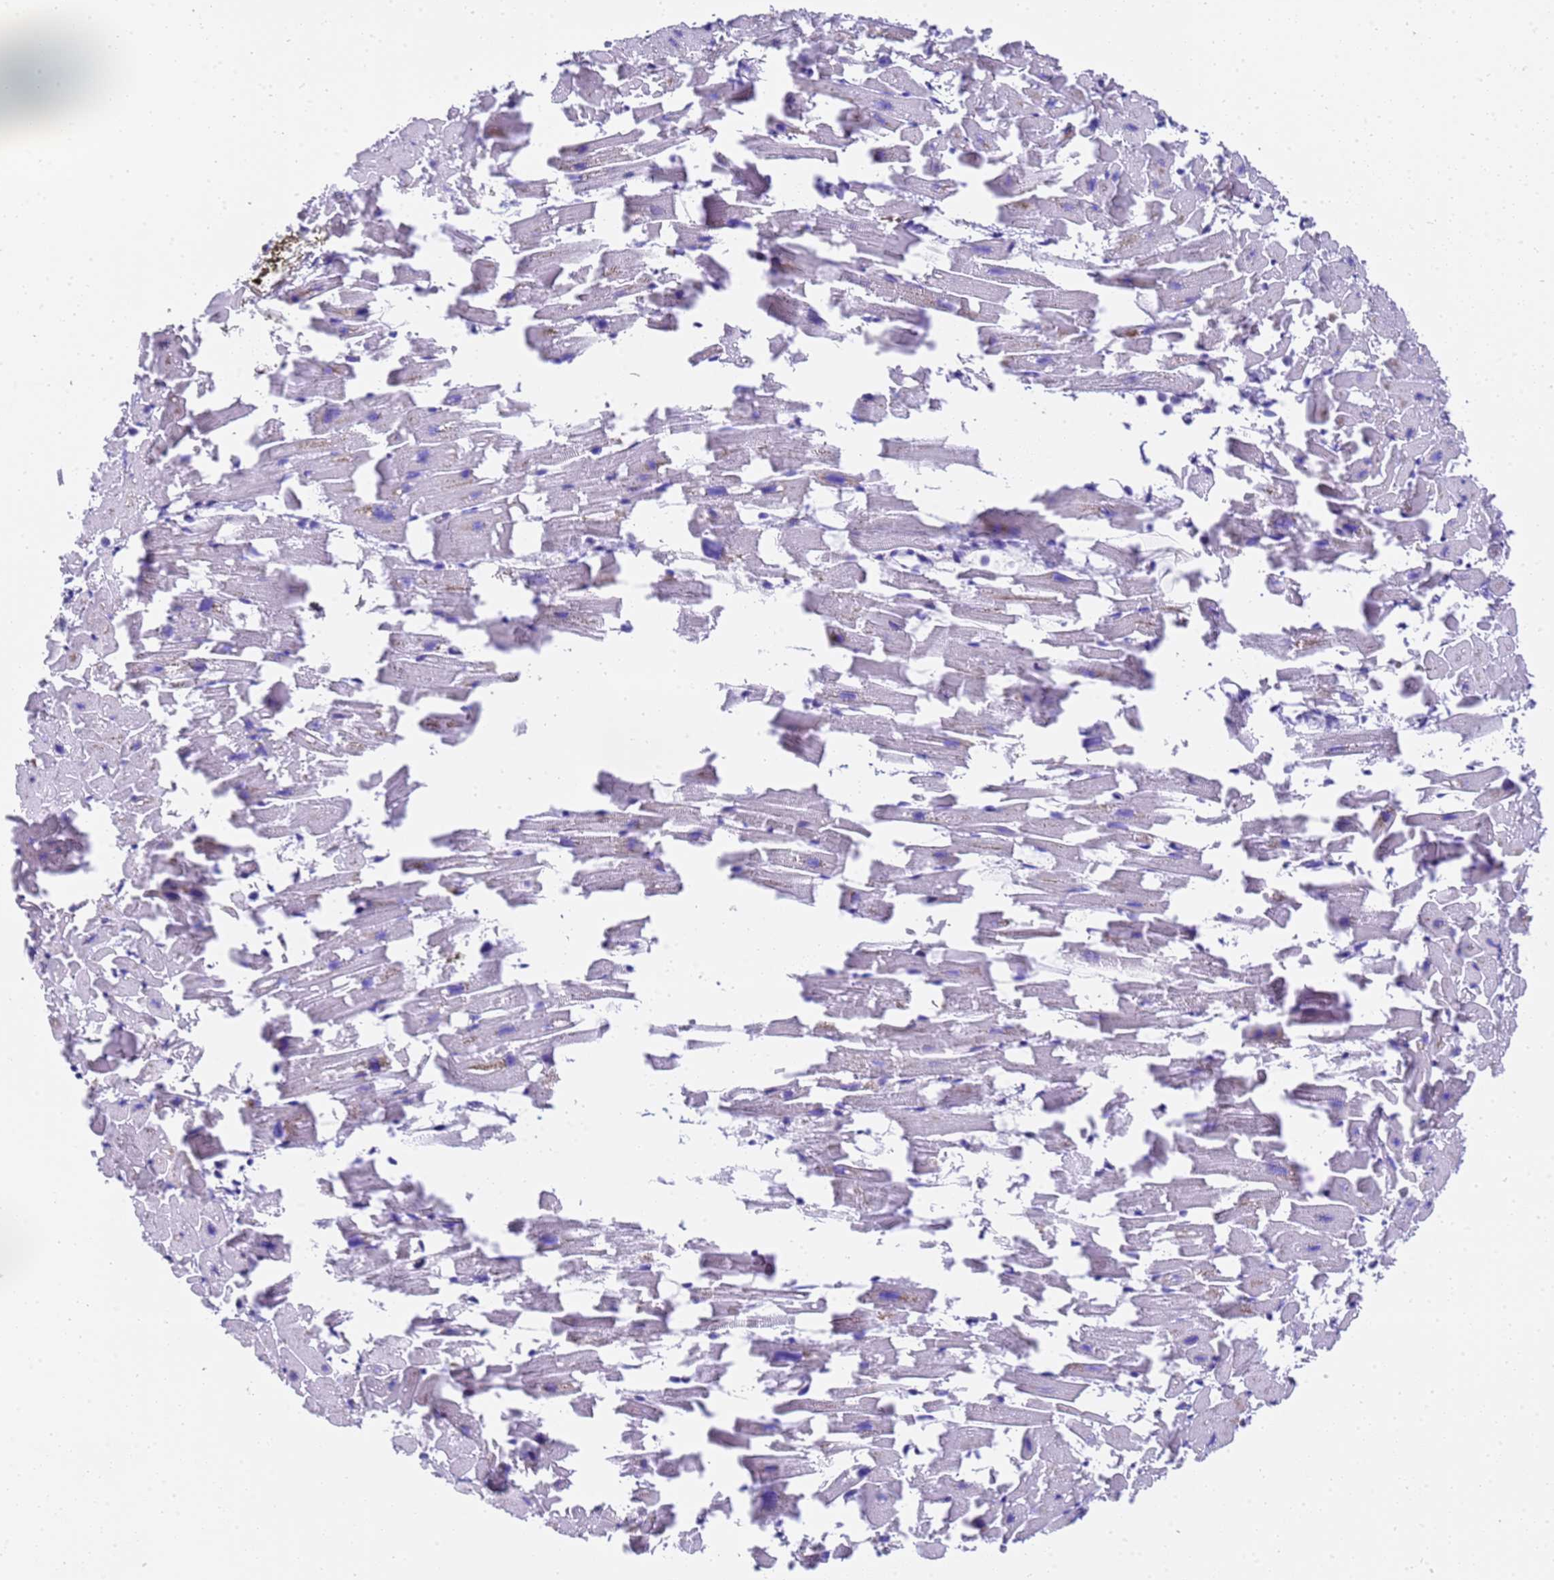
{"staining": {"intensity": "weak", "quantity": "25%-75%", "location": "cytoplasmic/membranous"}, "tissue": "heart muscle", "cell_type": "Cardiomyocytes", "image_type": "normal", "snomed": [{"axis": "morphology", "description": "Normal tissue, NOS"}, {"axis": "topography", "description": "Heart"}], "caption": "A brown stain labels weak cytoplasmic/membranous expression of a protein in cardiomyocytes of normal heart muscle. The protein of interest is shown in brown color, while the nuclei are stained blue.", "gene": "FAM72A", "patient": {"sex": "female", "age": 64}}